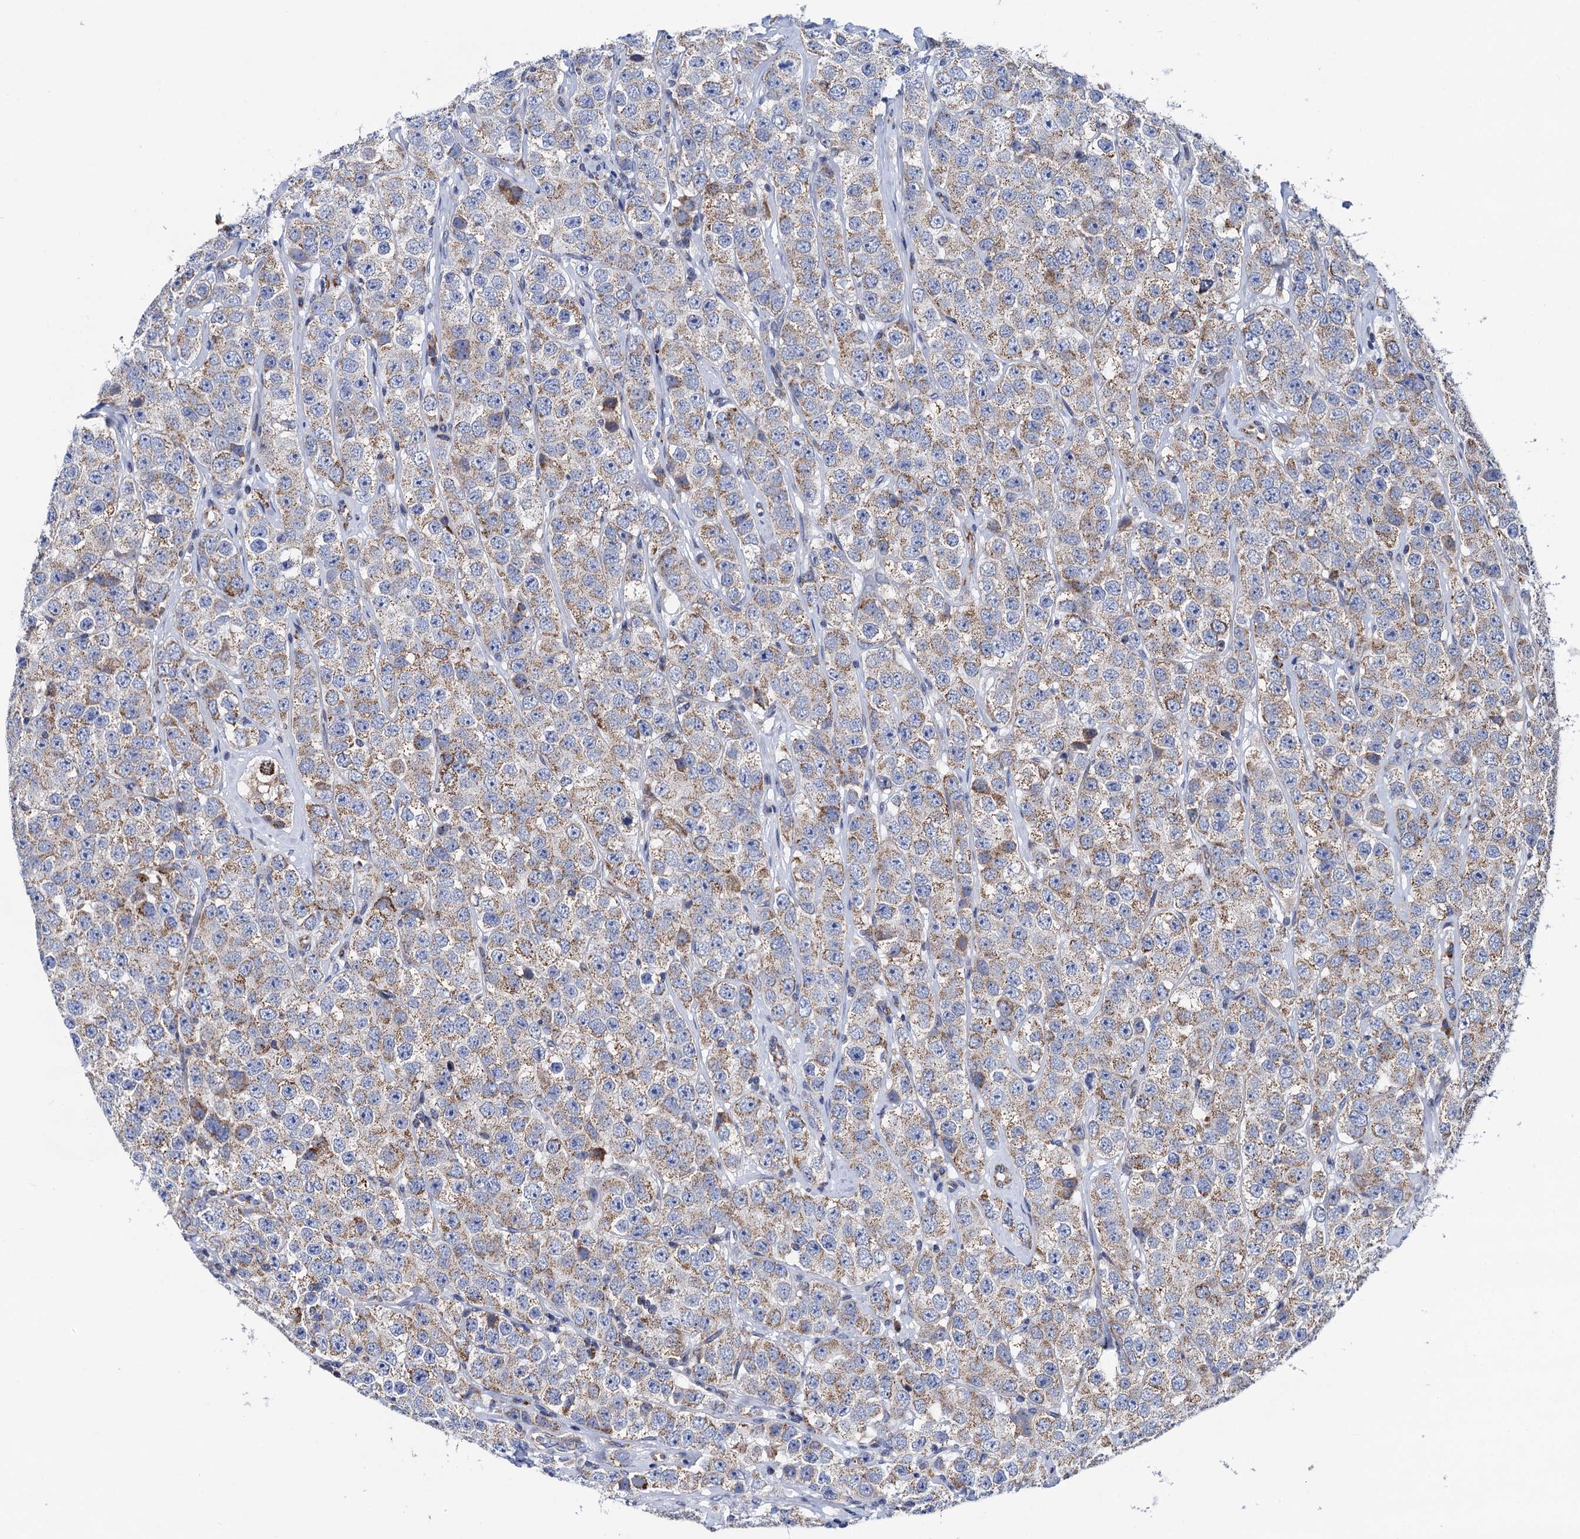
{"staining": {"intensity": "weak", "quantity": "25%-75%", "location": "cytoplasmic/membranous"}, "tissue": "testis cancer", "cell_type": "Tumor cells", "image_type": "cancer", "snomed": [{"axis": "morphology", "description": "Seminoma, NOS"}, {"axis": "topography", "description": "Testis"}], "caption": "Weak cytoplasmic/membranous positivity is present in about 25%-75% of tumor cells in testis cancer.", "gene": "PTCD3", "patient": {"sex": "male", "age": 28}}